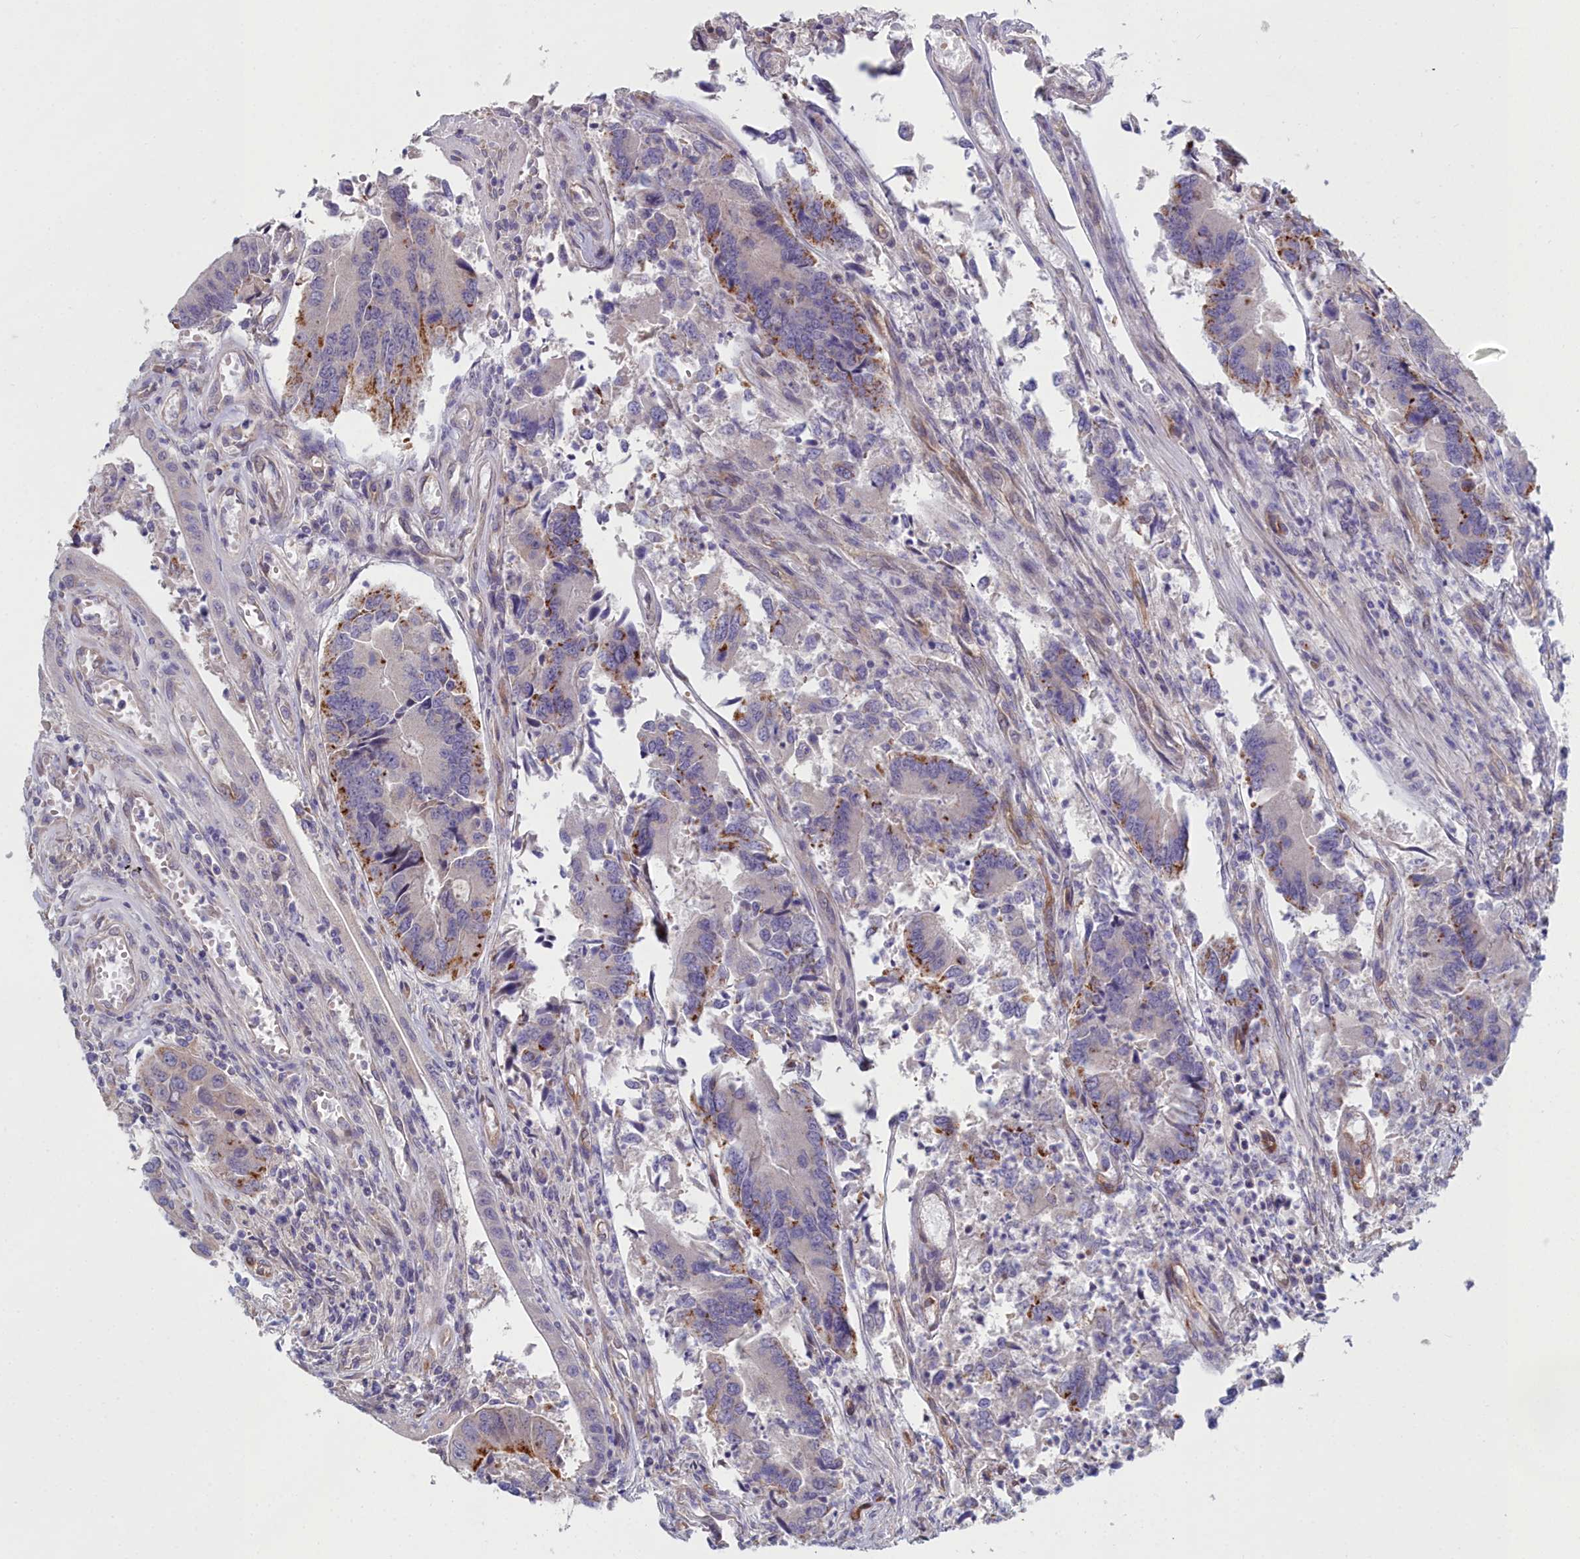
{"staining": {"intensity": "strong", "quantity": "<25%", "location": "cytoplasmic/membranous"}, "tissue": "colorectal cancer", "cell_type": "Tumor cells", "image_type": "cancer", "snomed": [{"axis": "morphology", "description": "Adenocarcinoma, NOS"}, {"axis": "topography", "description": "Colon"}], "caption": "An IHC image of tumor tissue is shown. Protein staining in brown highlights strong cytoplasmic/membranous positivity in colorectal cancer within tumor cells.", "gene": "RDX", "patient": {"sex": "female", "age": 67}}